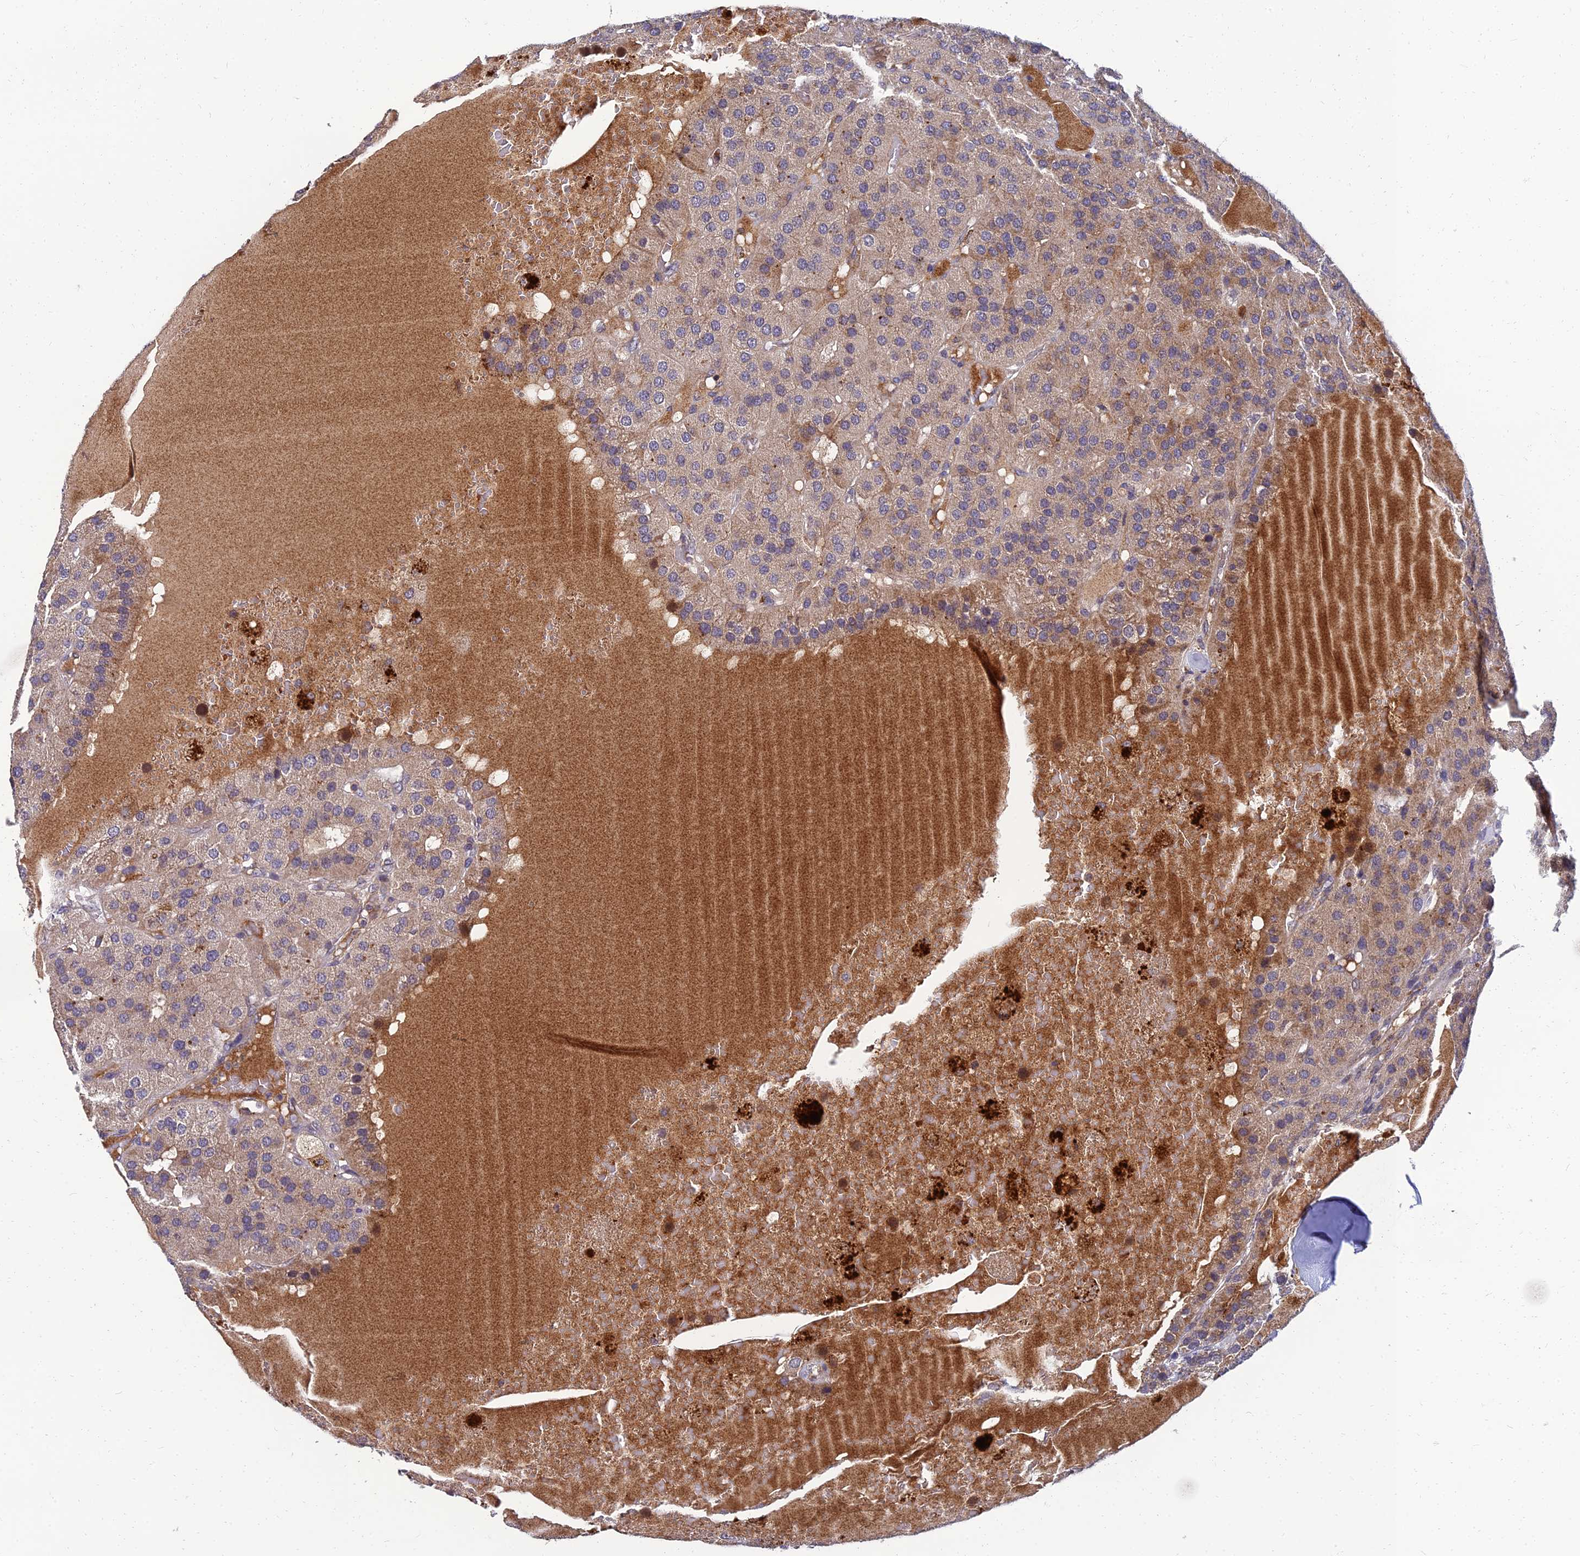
{"staining": {"intensity": "weak", "quantity": "25%-75%", "location": "cytoplasmic/membranous"}, "tissue": "parathyroid gland", "cell_type": "Glandular cells", "image_type": "normal", "snomed": [{"axis": "morphology", "description": "Normal tissue, NOS"}, {"axis": "morphology", "description": "Adenoma, NOS"}, {"axis": "topography", "description": "Parathyroid gland"}], "caption": "Parathyroid gland stained for a protein exhibits weak cytoplasmic/membranous positivity in glandular cells. Immunohistochemistry stains the protein of interest in brown and the nuclei are stained blue.", "gene": "NPY", "patient": {"sex": "female", "age": 86}}